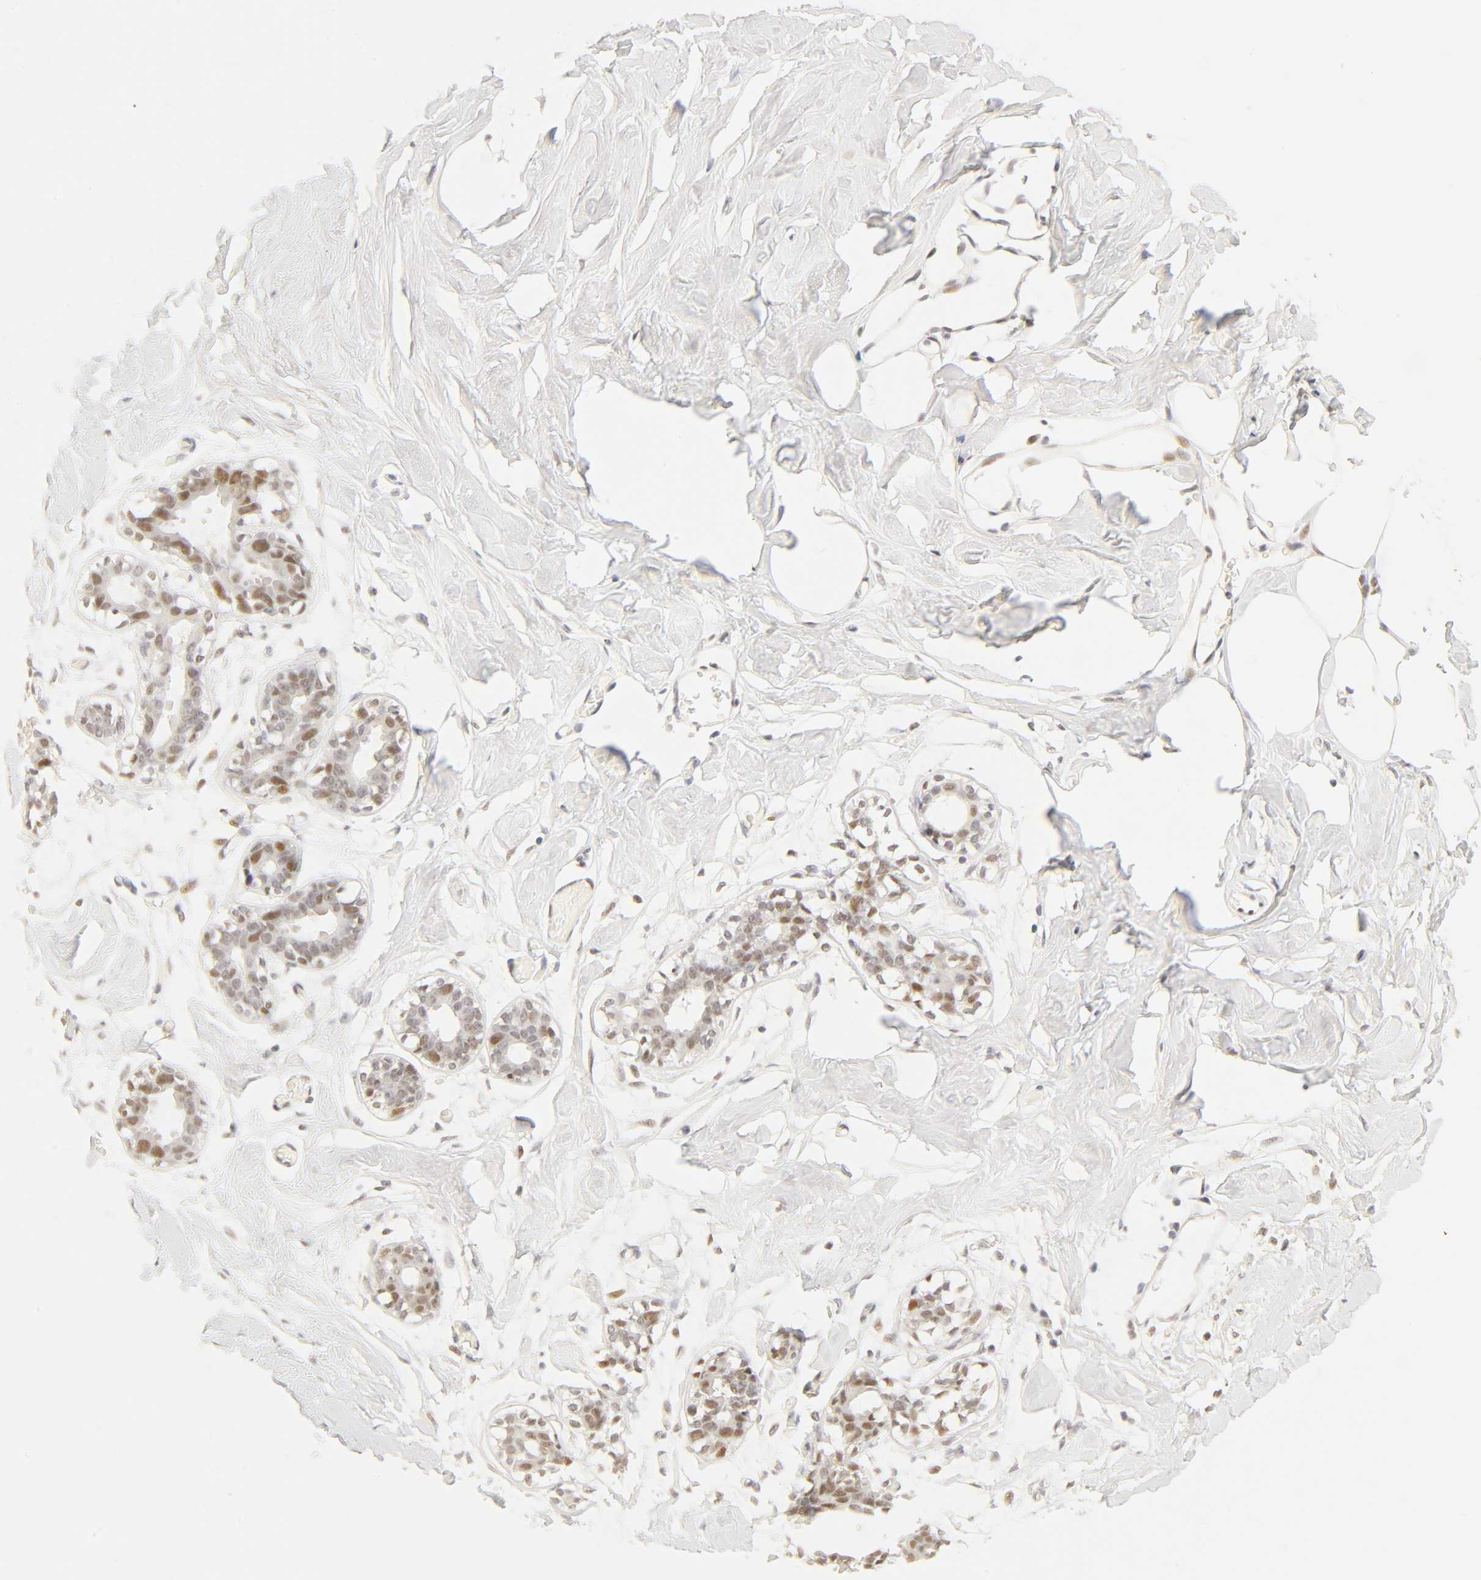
{"staining": {"intensity": "weak", "quantity": "25%-75%", "location": "nuclear"}, "tissue": "breast", "cell_type": "Adipocytes", "image_type": "normal", "snomed": [{"axis": "morphology", "description": "Normal tissue, NOS"}, {"axis": "topography", "description": "Breast"}, {"axis": "topography", "description": "Adipose tissue"}], "caption": "Brown immunohistochemical staining in benign breast reveals weak nuclear expression in about 25%-75% of adipocytes. (DAB (3,3'-diaminobenzidine) IHC with brightfield microscopy, high magnification).", "gene": "MNAT1", "patient": {"sex": "female", "age": 25}}